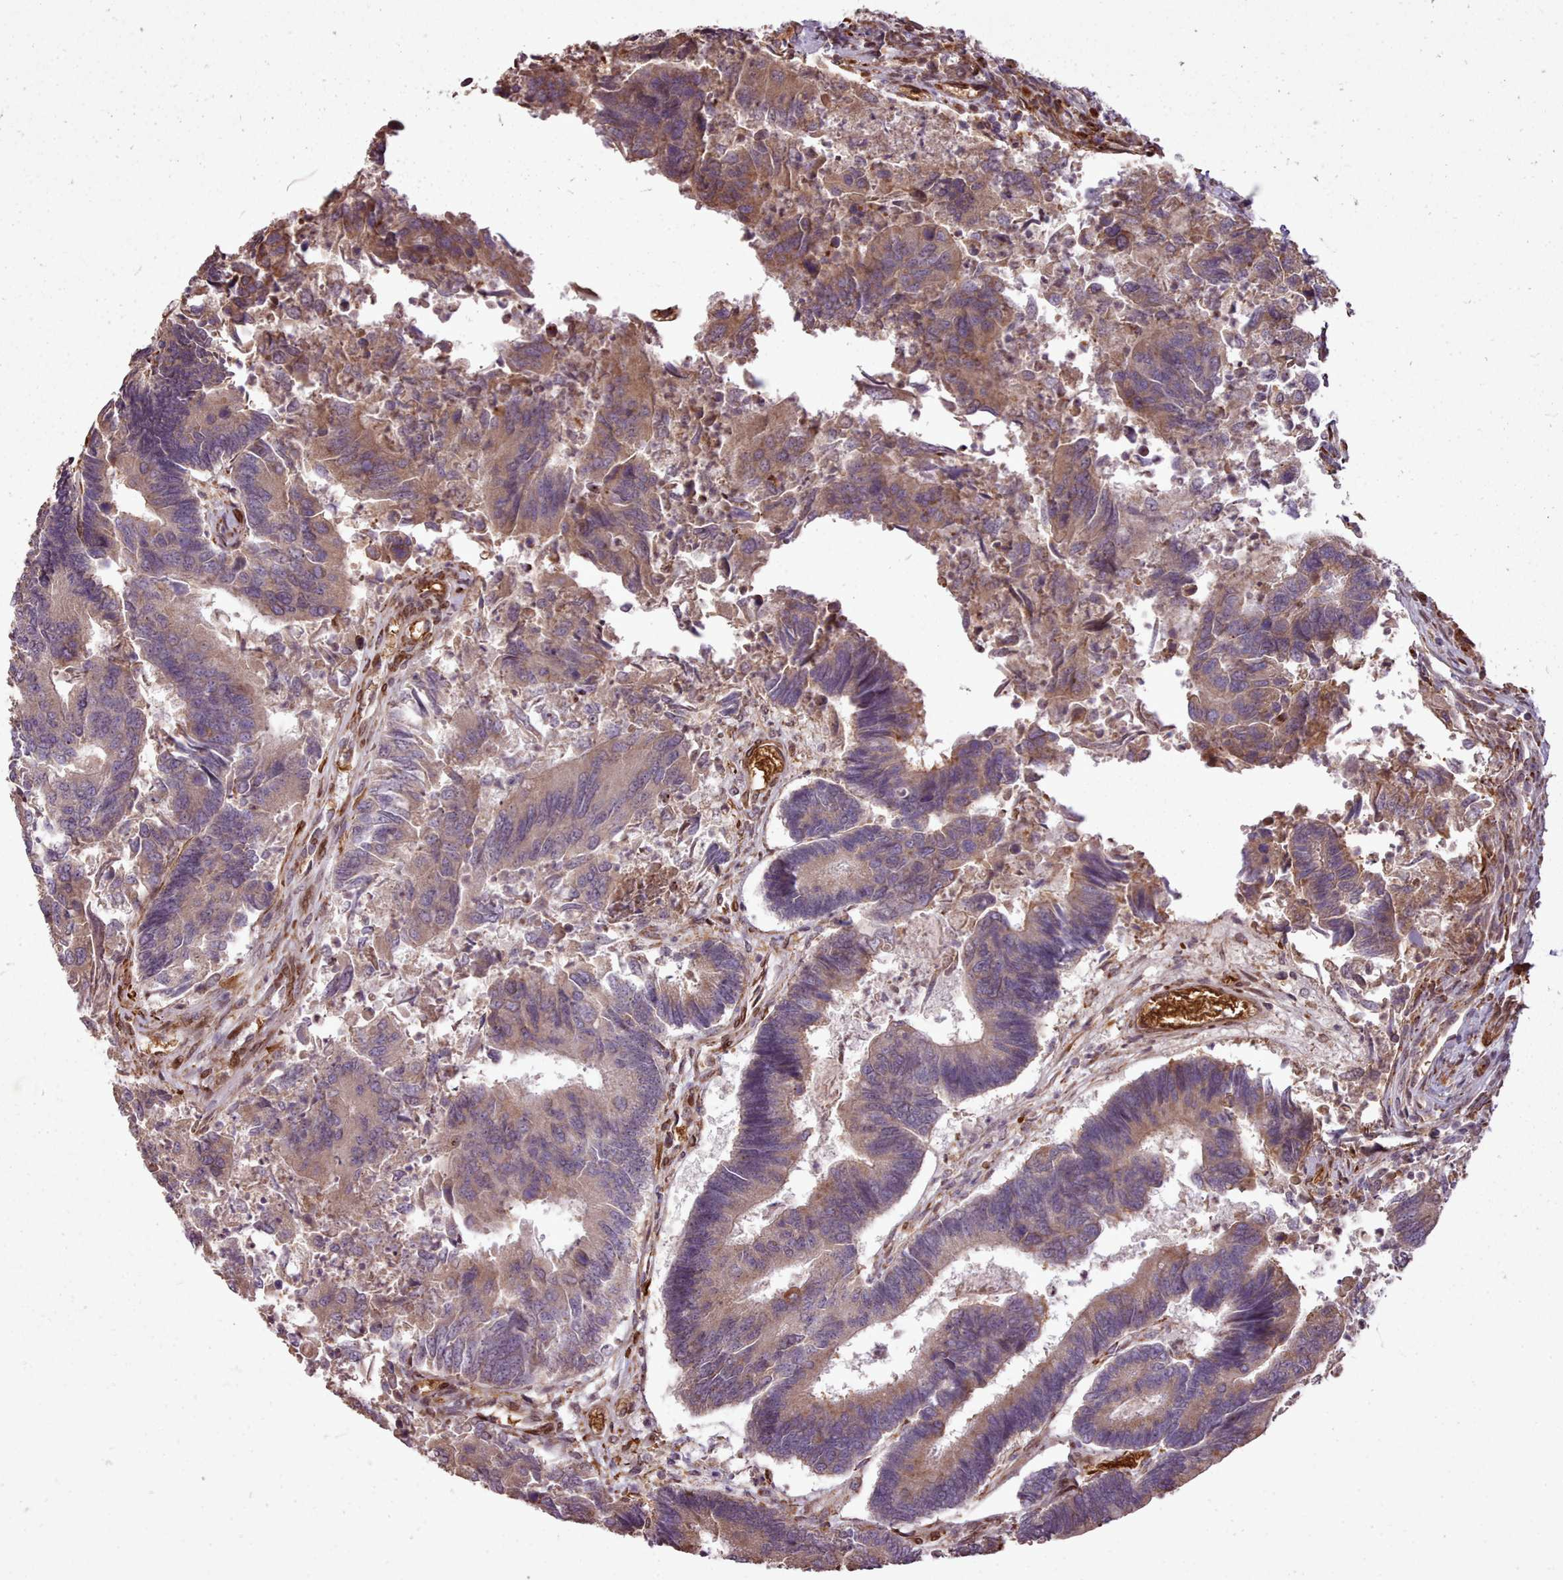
{"staining": {"intensity": "moderate", "quantity": ">75%", "location": "cytoplasmic/membranous"}, "tissue": "colorectal cancer", "cell_type": "Tumor cells", "image_type": "cancer", "snomed": [{"axis": "morphology", "description": "Adenocarcinoma, NOS"}, {"axis": "topography", "description": "Colon"}], "caption": "Colorectal cancer (adenocarcinoma) stained for a protein displays moderate cytoplasmic/membranous positivity in tumor cells.", "gene": "CABP1", "patient": {"sex": "female", "age": 67}}